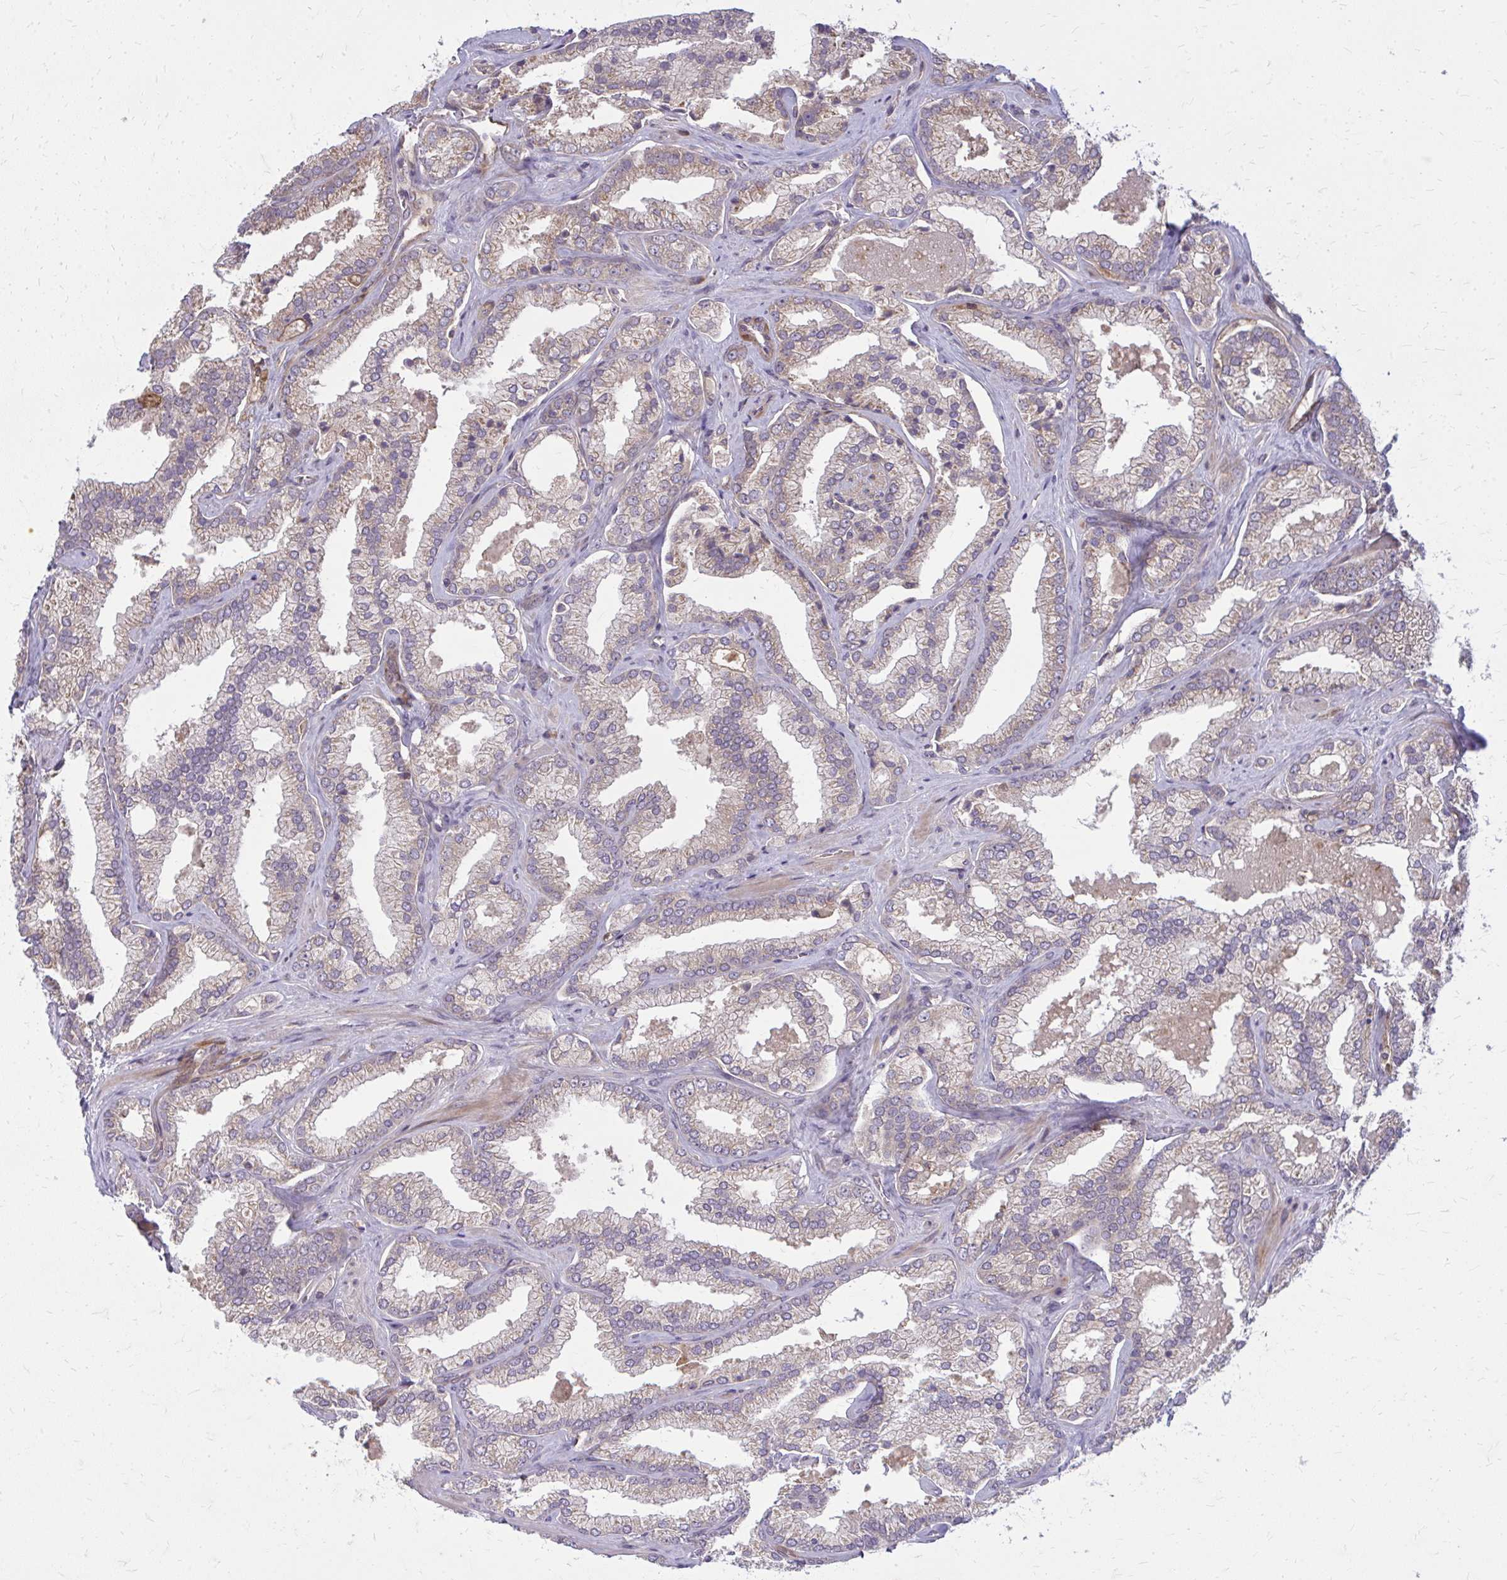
{"staining": {"intensity": "moderate", "quantity": "25%-75%", "location": "cytoplasmic/membranous"}, "tissue": "prostate cancer", "cell_type": "Tumor cells", "image_type": "cancer", "snomed": [{"axis": "morphology", "description": "Adenocarcinoma, High grade"}, {"axis": "topography", "description": "Prostate"}], "caption": "This histopathology image demonstrates IHC staining of prostate cancer, with medium moderate cytoplasmic/membranous staining in approximately 25%-75% of tumor cells.", "gene": "OXNAD1", "patient": {"sex": "male", "age": 68}}